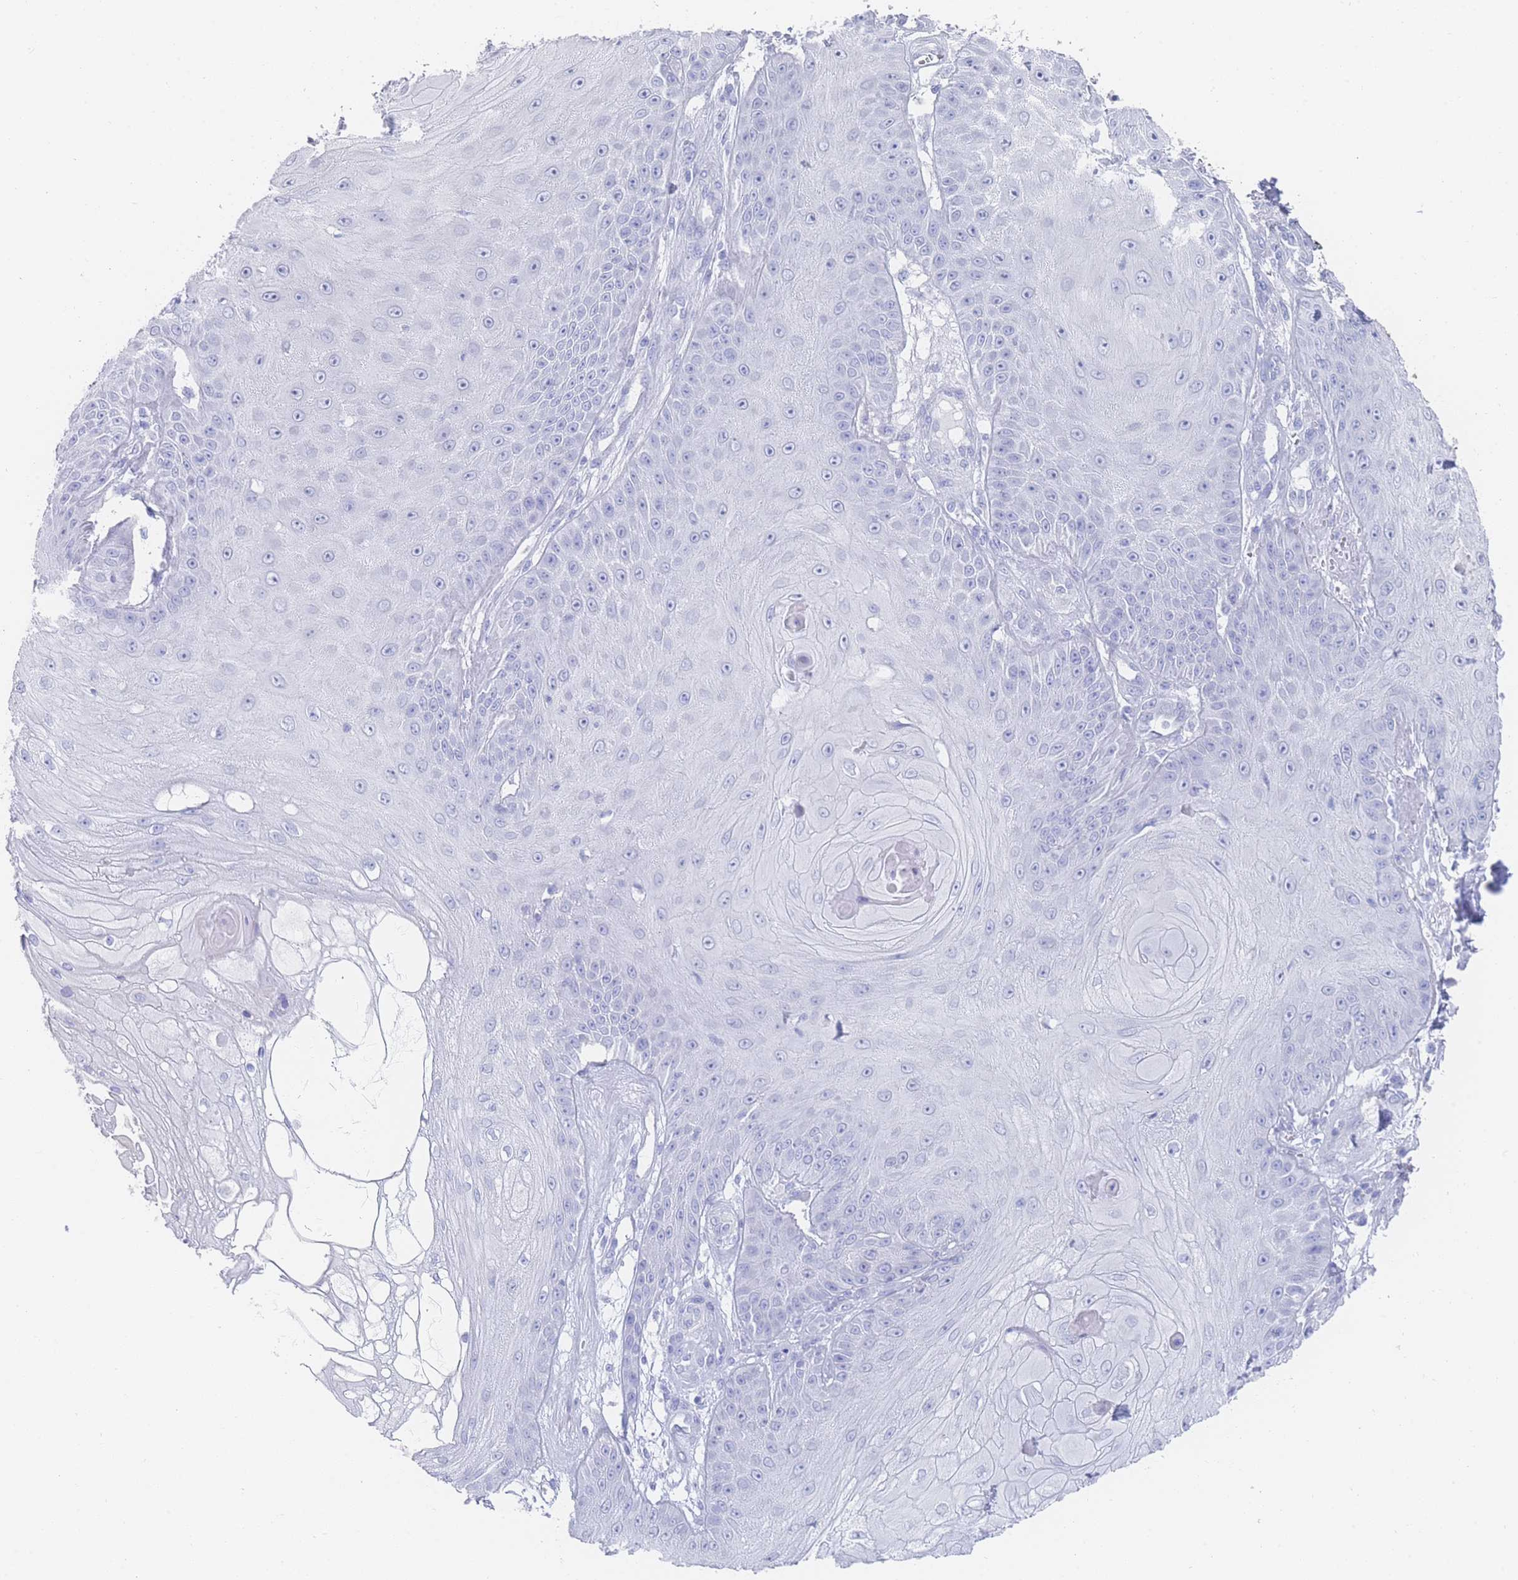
{"staining": {"intensity": "negative", "quantity": "none", "location": "none"}, "tissue": "skin cancer", "cell_type": "Tumor cells", "image_type": "cancer", "snomed": [{"axis": "morphology", "description": "Squamous cell carcinoma, NOS"}, {"axis": "topography", "description": "Skin"}], "caption": "DAB (3,3'-diaminobenzidine) immunohistochemical staining of skin cancer exhibits no significant expression in tumor cells. Brightfield microscopy of IHC stained with DAB (brown) and hematoxylin (blue), captured at high magnification.", "gene": "LRRC37A", "patient": {"sex": "male", "age": 70}}